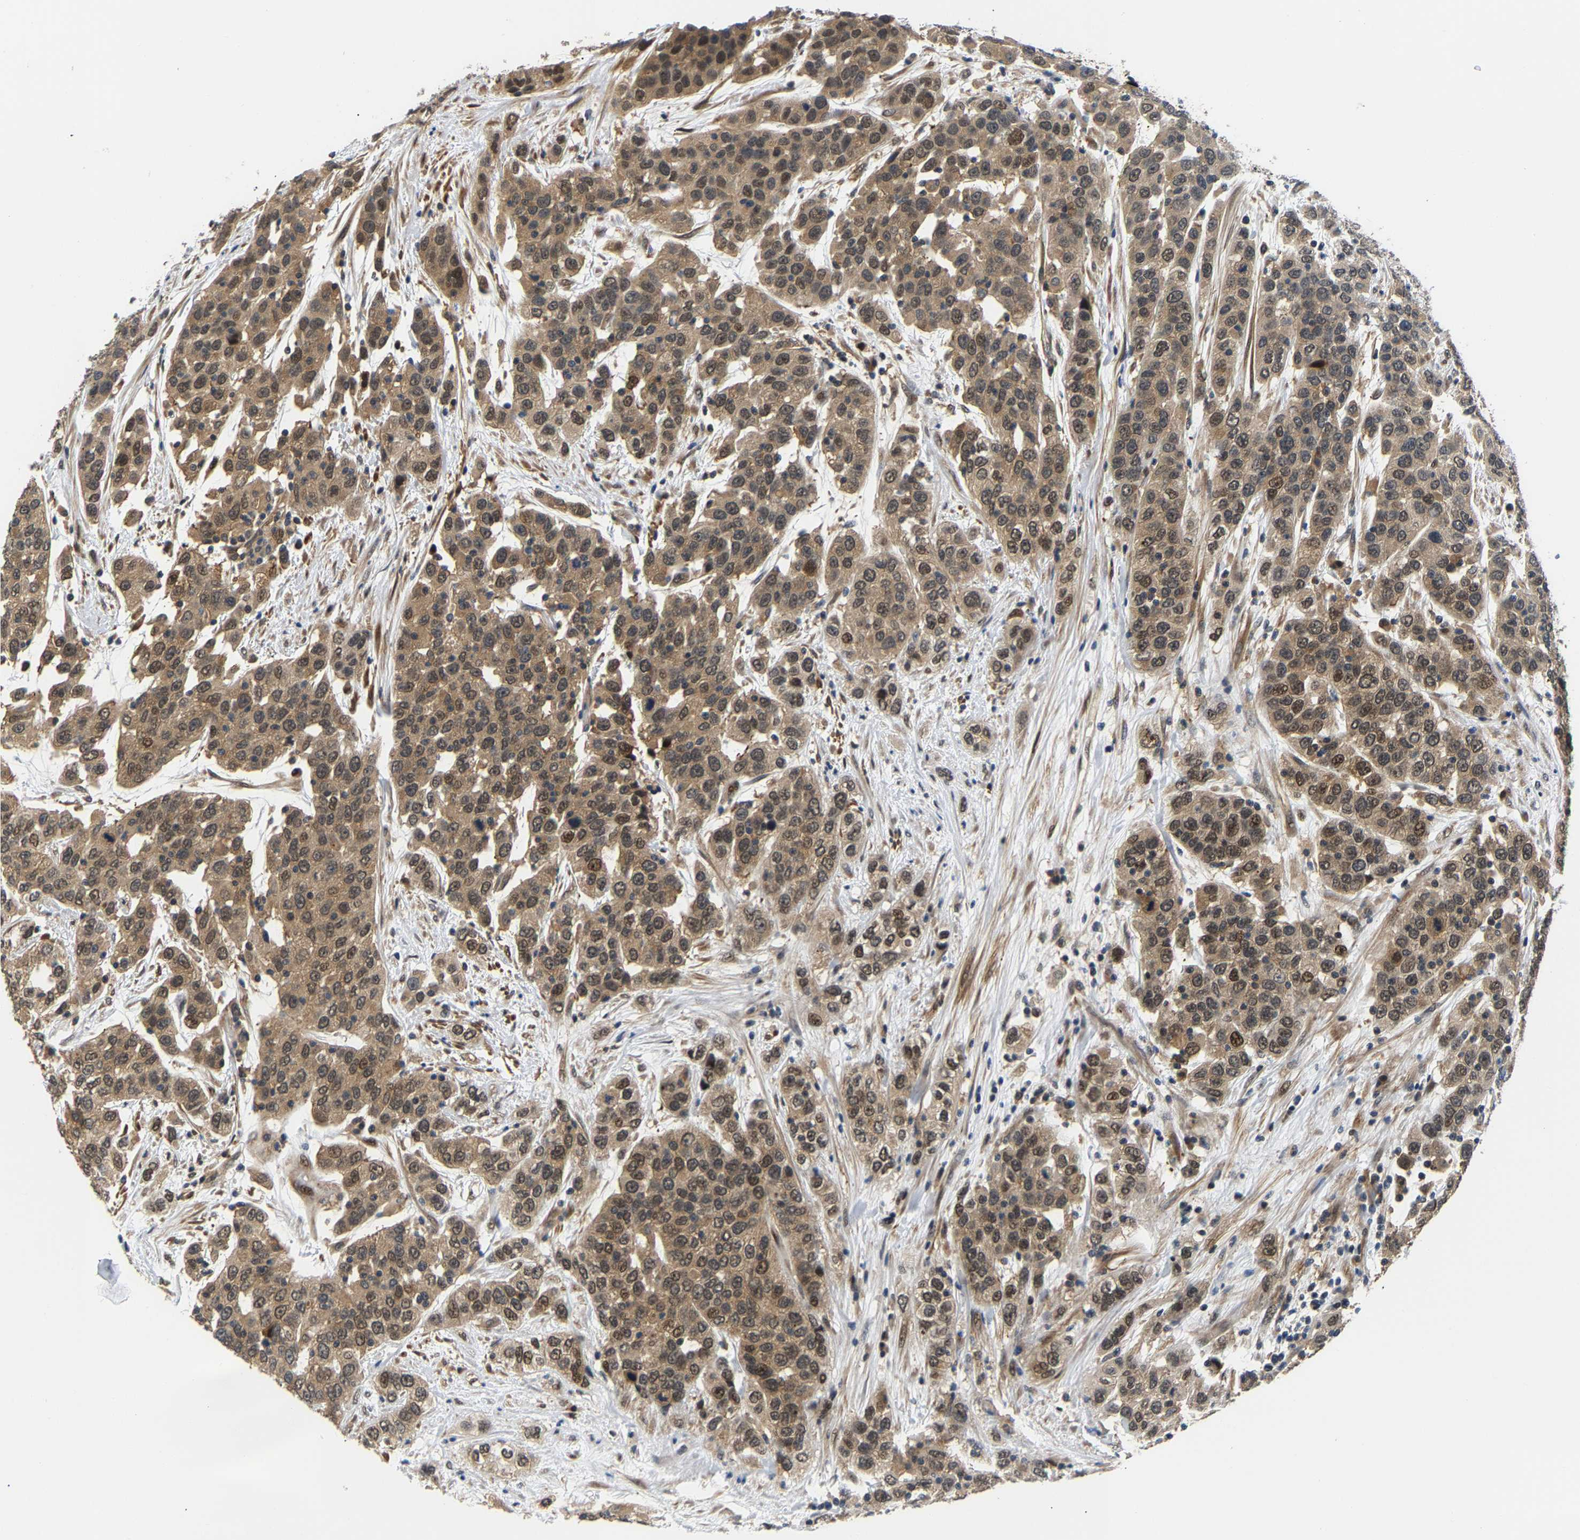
{"staining": {"intensity": "moderate", "quantity": ">75%", "location": "cytoplasmic/membranous,nuclear"}, "tissue": "urothelial cancer", "cell_type": "Tumor cells", "image_type": "cancer", "snomed": [{"axis": "morphology", "description": "Urothelial carcinoma, High grade"}, {"axis": "topography", "description": "Urinary bladder"}], "caption": "Tumor cells display moderate cytoplasmic/membranous and nuclear positivity in about >75% of cells in urothelial carcinoma (high-grade). The protein of interest is stained brown, and the nuclei are stained in blue (DAB (3,3'-diaminobenzidine) IHC with brightfield microscopy, high magnification).", "gene": "LARP6", "patient": {"sex": "female", "age": 80}}